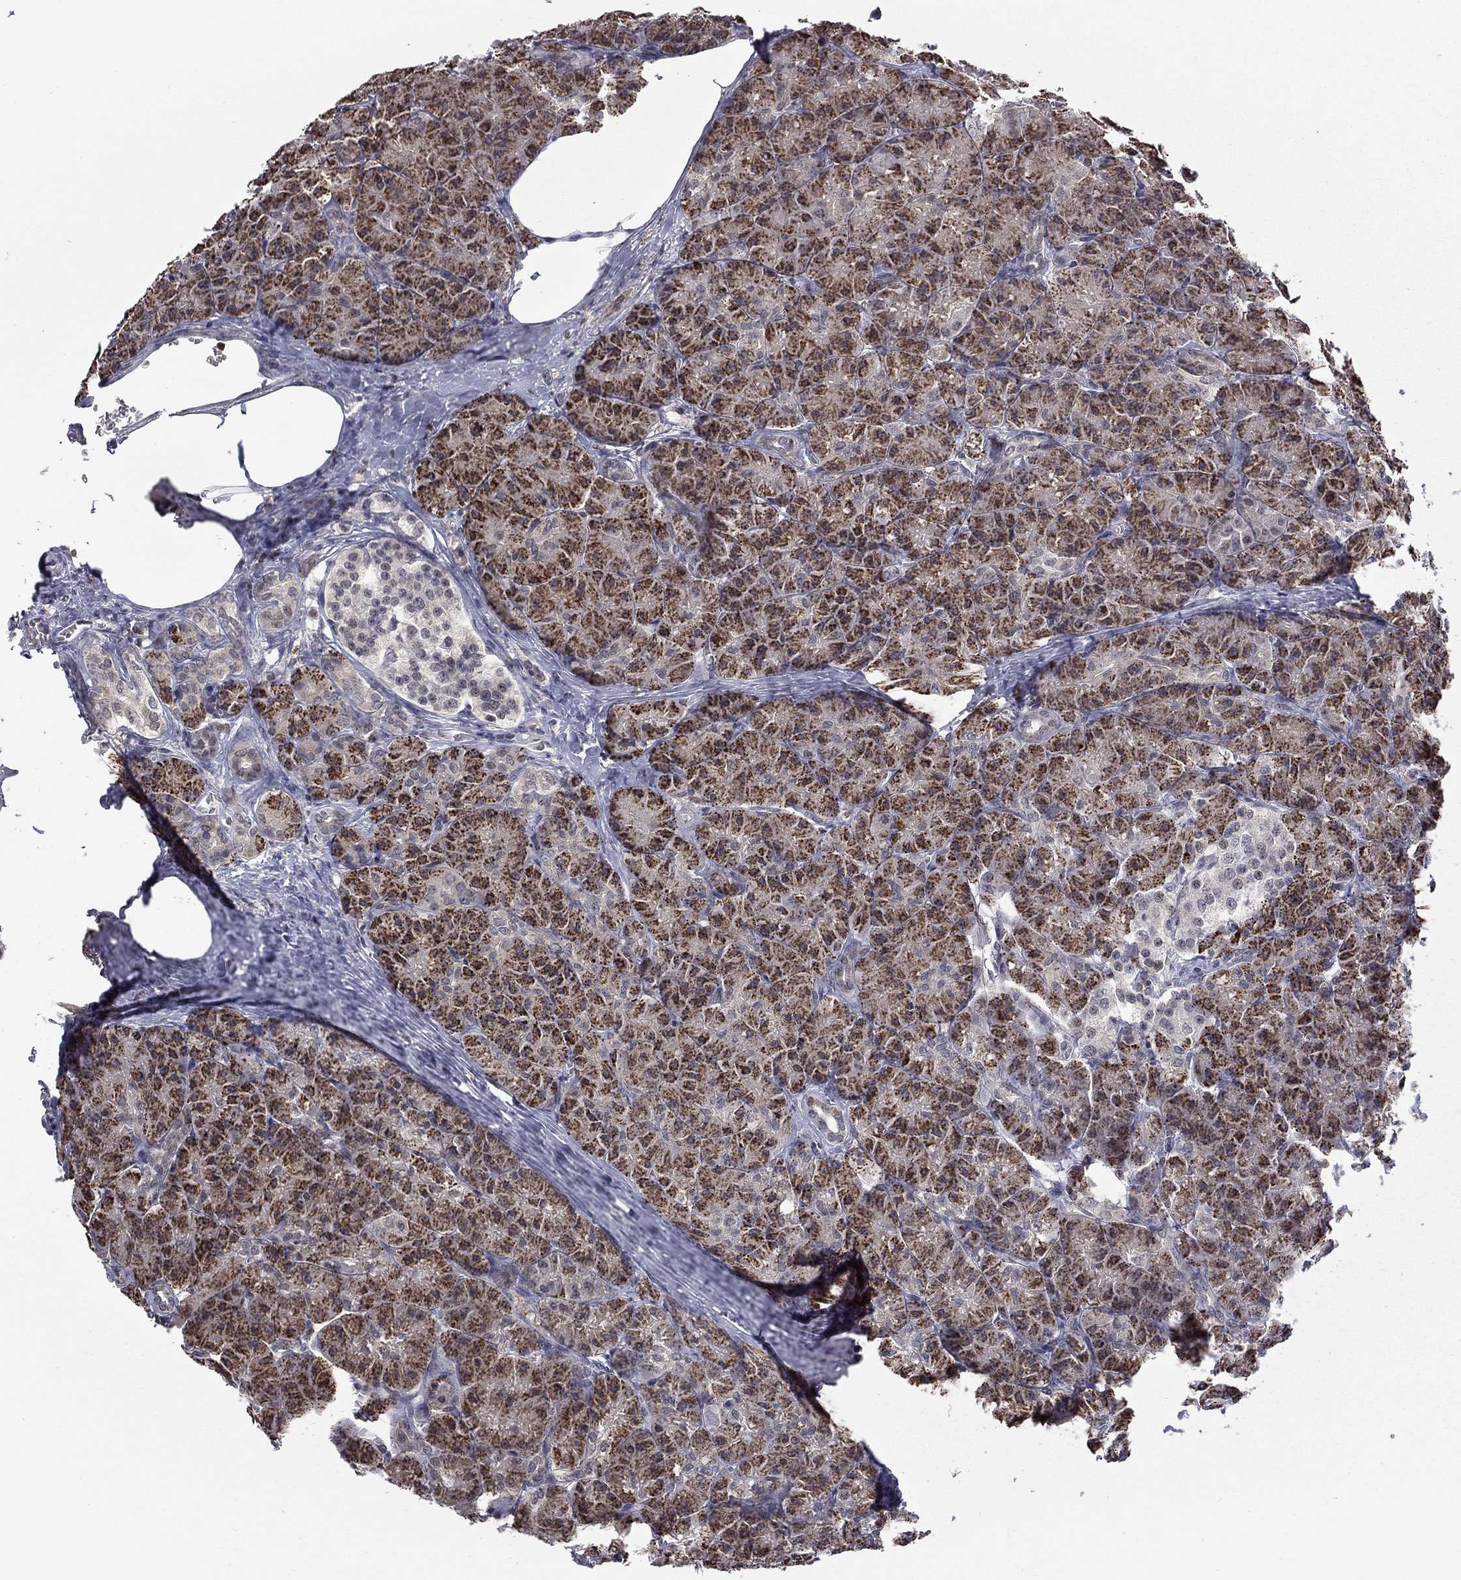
{"staining": {"intensity": "moderate", "quantity": ">75%", "location": "cytoplasmic/membranous"}, "tissue": "pancreas", "cell_type": "Exocrine glandular cells", "image_type": "normal", "snomed": [{"axis": "morphology", "description": "Normal tissue, NOS"}, {"axis": "topography", "description": "Pancreas"}], "caption": "High-magnification brightfield microscopy of unremarkable pancreas stained with DAB (brown) and counterstained with hematoxylin (blue). exocrine glandular cells exhibit moderate cytoplasmic/membranous positivity is present in approximately>75% of cells.", "gene": "RFWD3", "patient": {"sex": "male", "age": 57}}